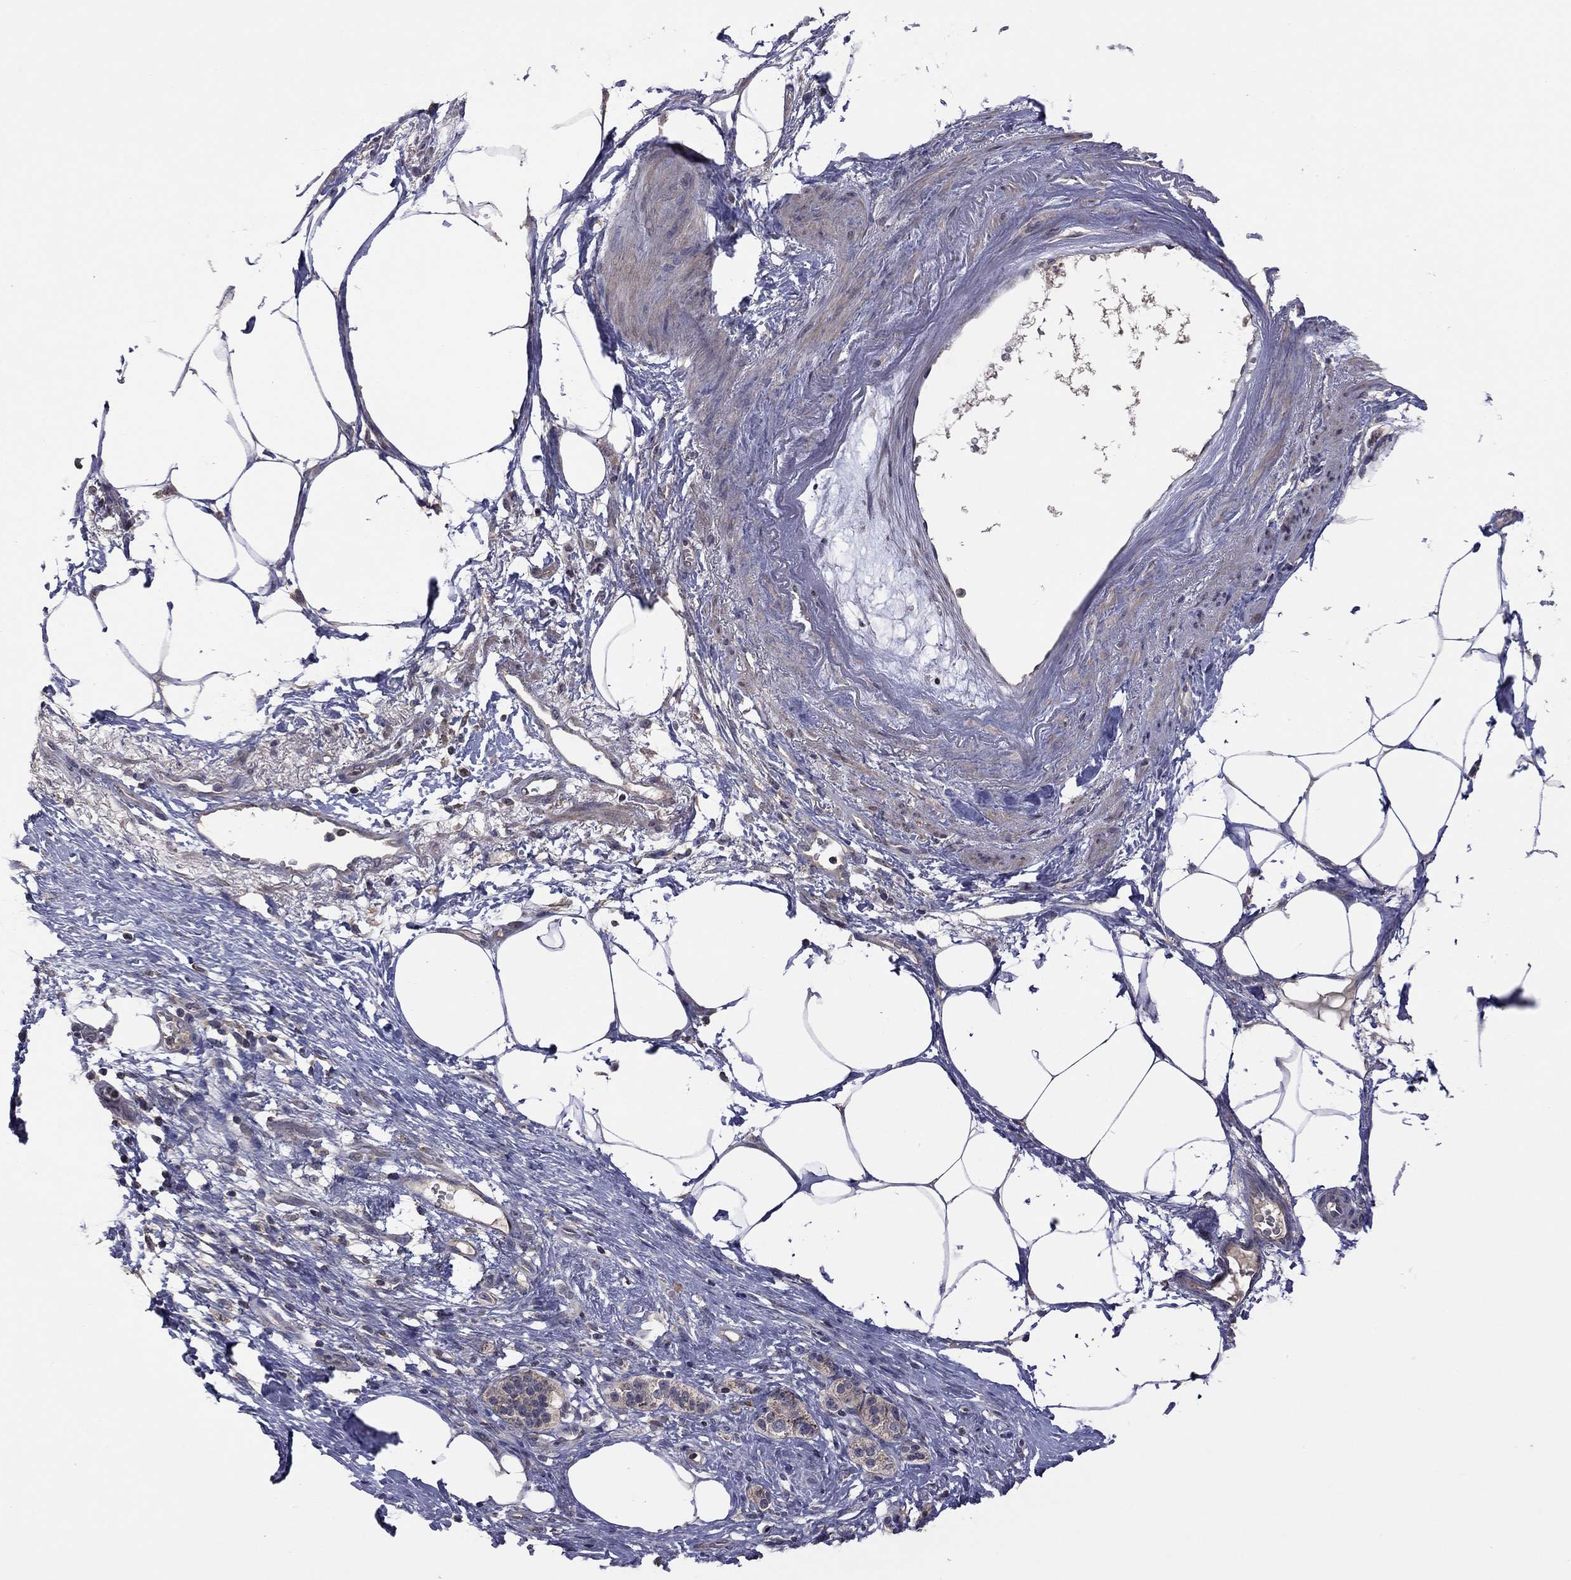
{"staining": {"intensity": "weak", "quantity": ">75%", "location": "cytoplasmic/membranous"}, "tissue": "pancreatic cancer", "cell_type": "Tumor cells", "image_type": "cancer", "snomed": [{"axis": "morphology", "description": "Adenocarcinoma, NOS"}, {"axis": "topography", "description": "Pancreas"}], "caption": "Protein staining demonstrates weak cytoplasmic/membranous positivity in about >75% of tumor cells in pancreatic cancer.", "gene": "TSNARE1", "patient": {"sex": "female", "age": 72}}